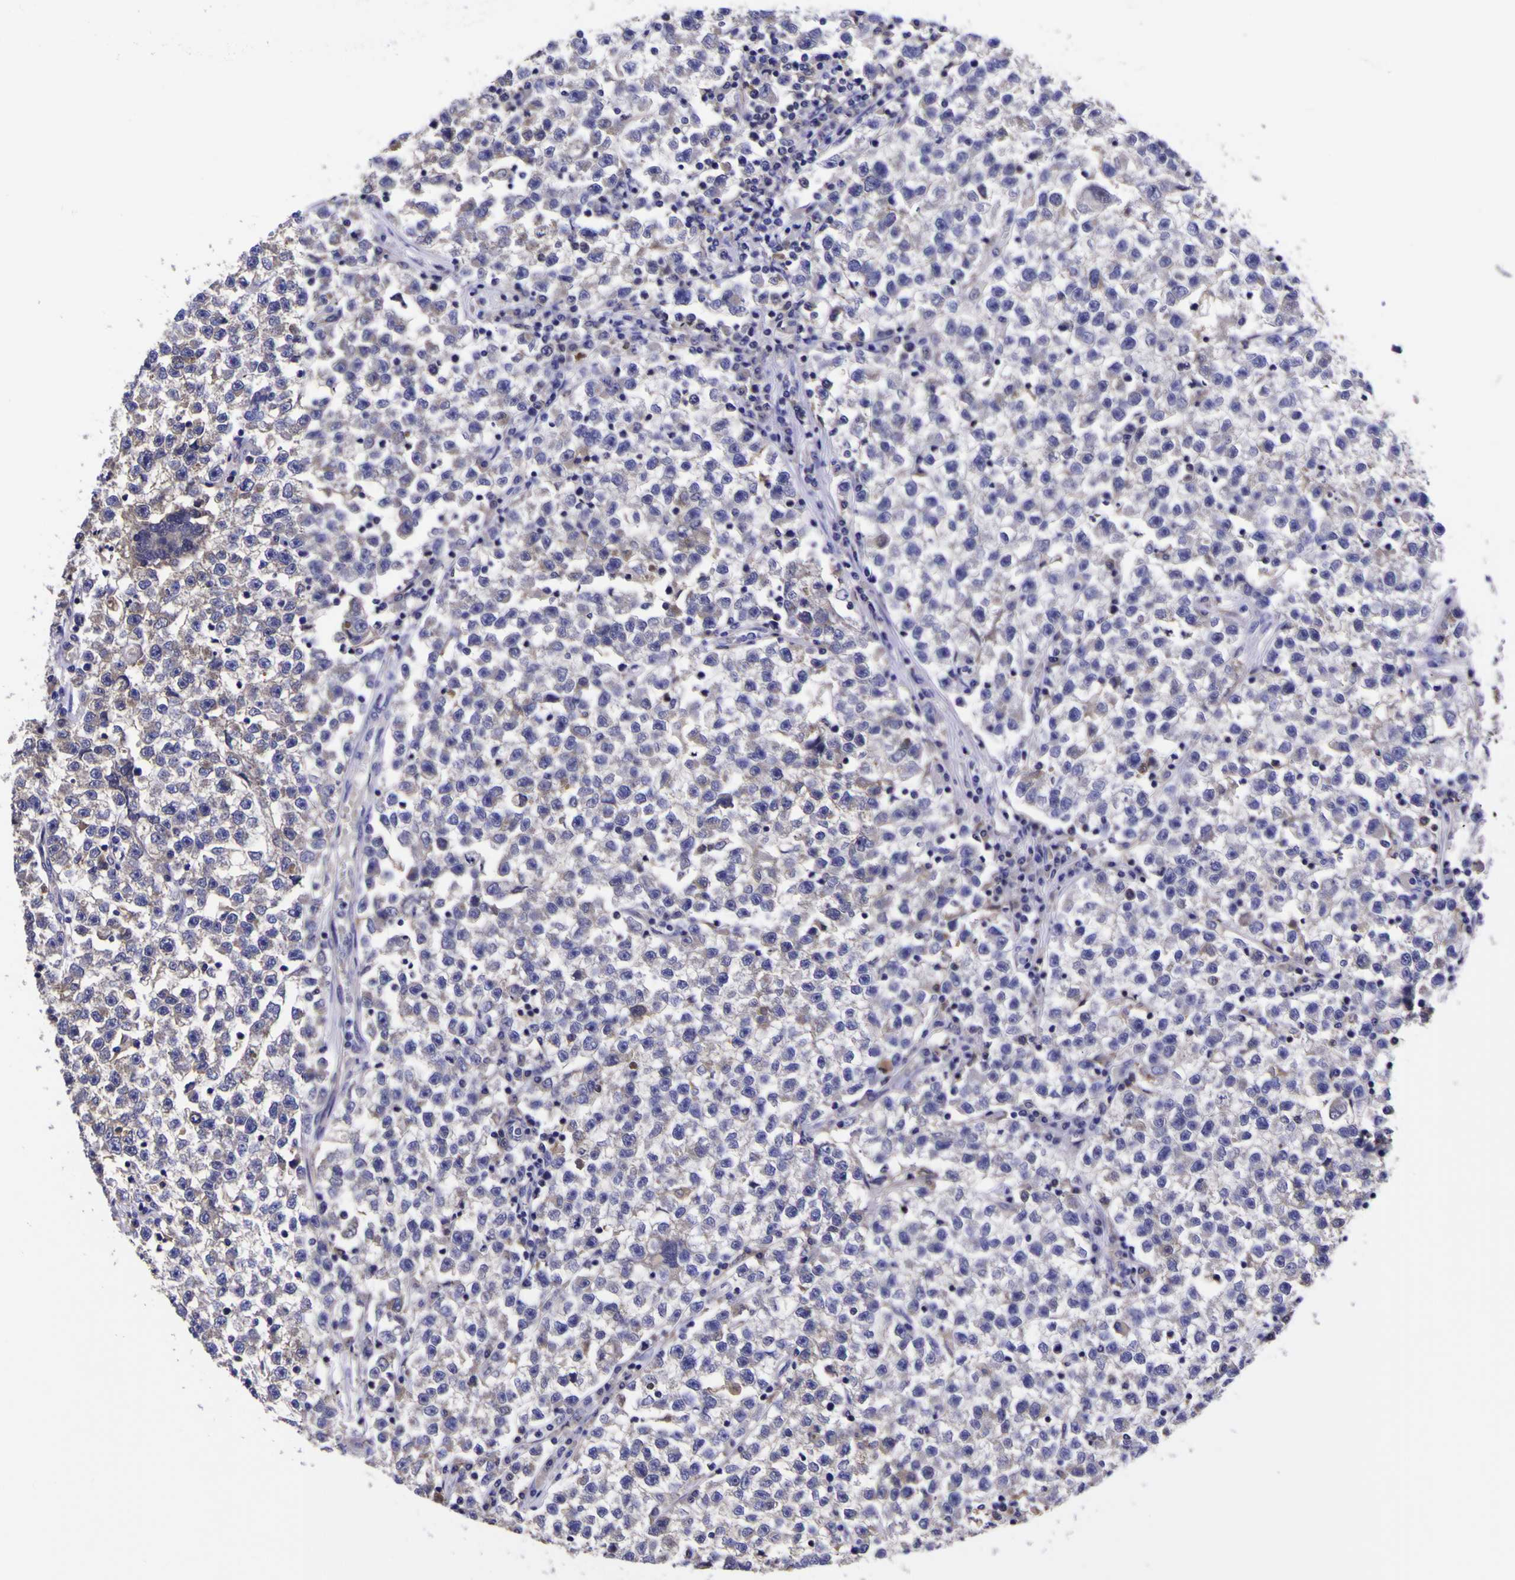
{"staining": {"intensity": "negative", "quantity": "none", "location": "none"}, "tissue": "testis cancer", "cell_type": "Tumor cells", "image_type": "cancer", "snomed": [{"axis": "morphology", "description": "Seminoma, NOS"}, {"axis": "topography", "description": "Testis"}], "caption": "This is an IHC photomicrograph of human testis cancer. There is no staining in tumor cells.", "gene": "MAPK14", "patient": {"sex": "male", "age": 22}}